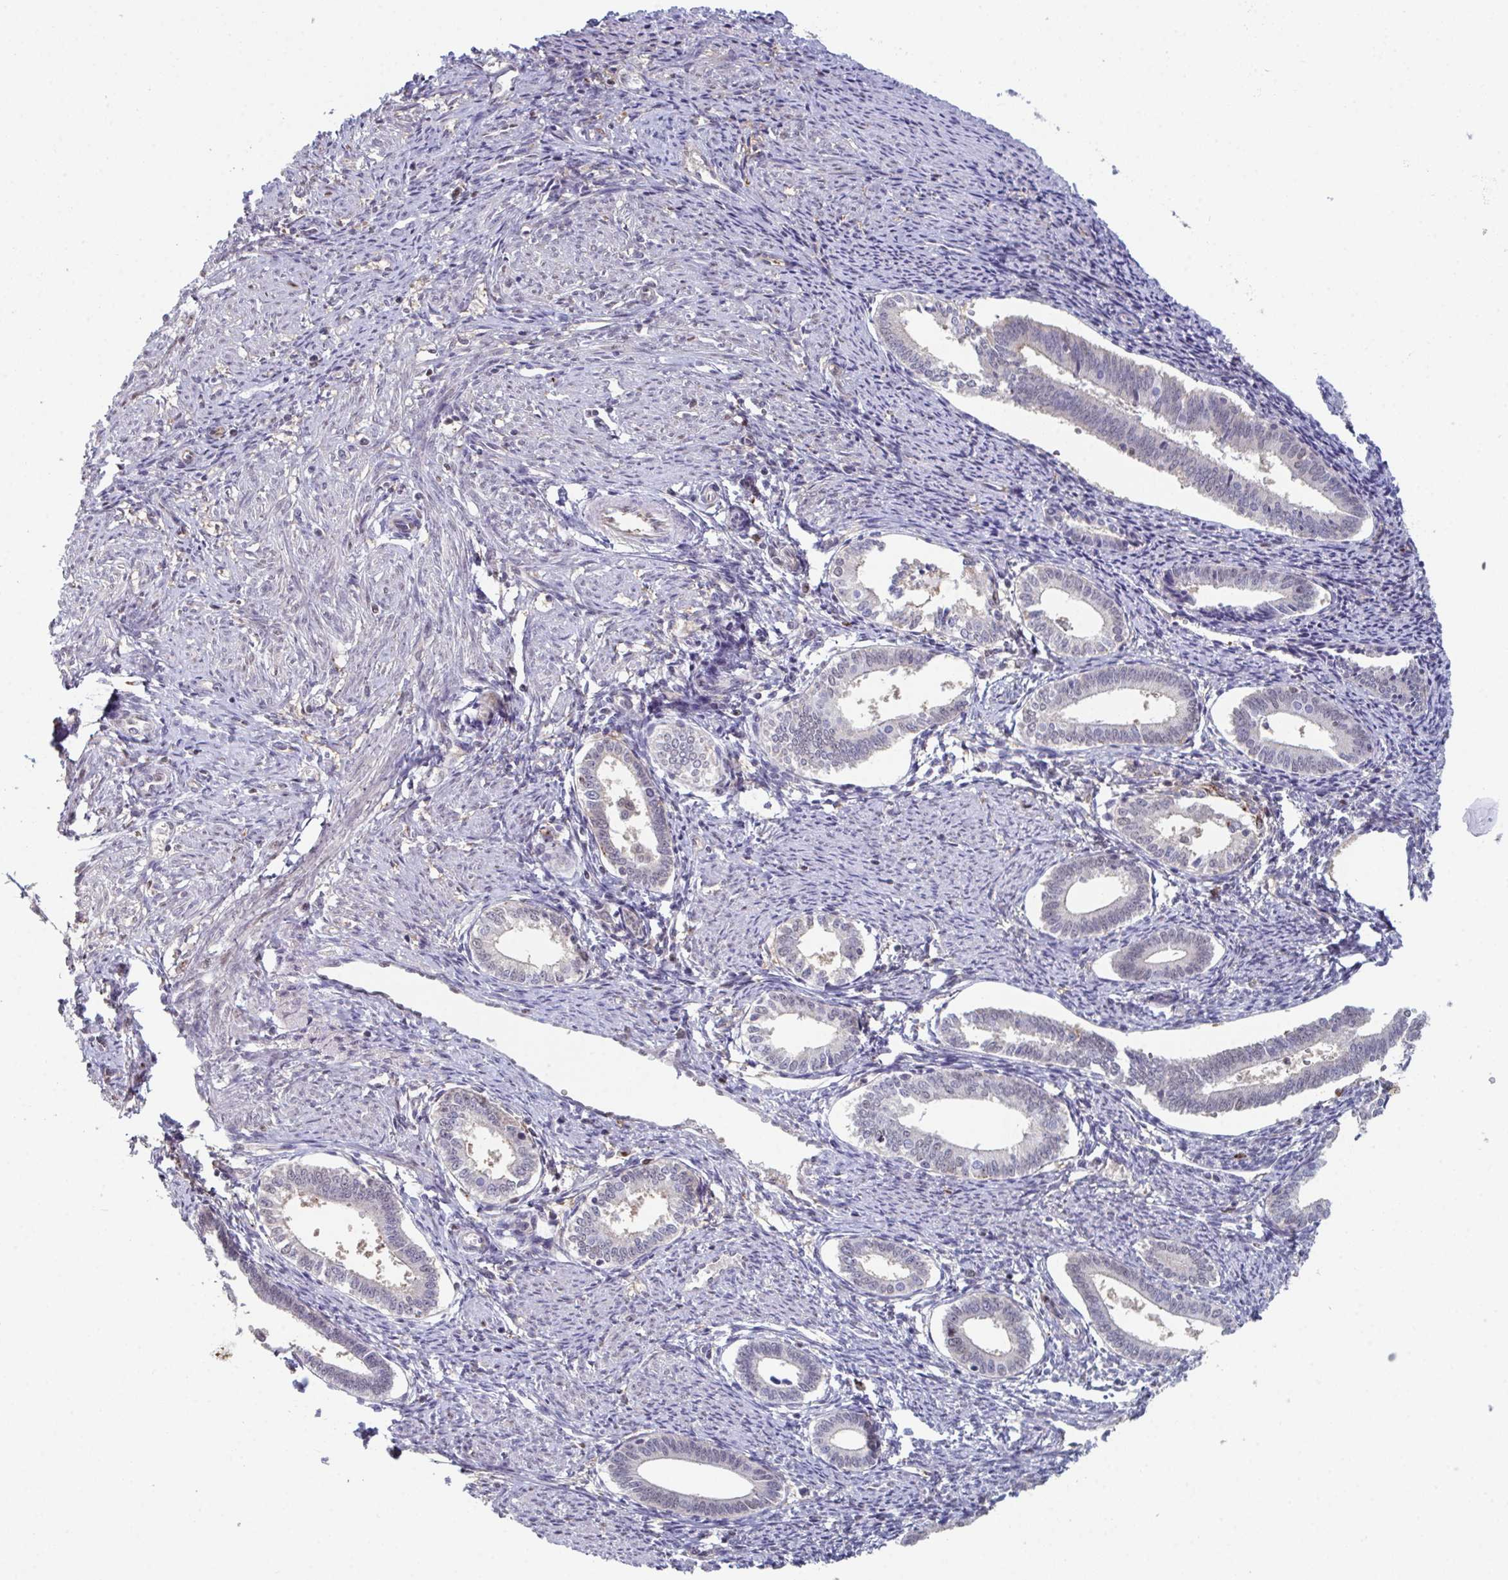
{"staining": {"intensity": "weak", "quantity": "<25%", "location": "nuclear"}, "tissue": "endometrium", "cell_type": "Cells in endometrial stroma", "image_type": "normal", "snomed": [{"axis": "morphology", "description": "Normal tissue, NOS"}, {"axis": "topography", "description": "Endometrium"}], "caption": "Image shows no significant protein positivity in cells in endometrial stroma of benign endometrium. (Brightfield microscopy of DAB (3,3'-diaminobenzidine) IHC at high magnification).", "gene": "ACD", "patient": {"sex": "female", "age": 41}}